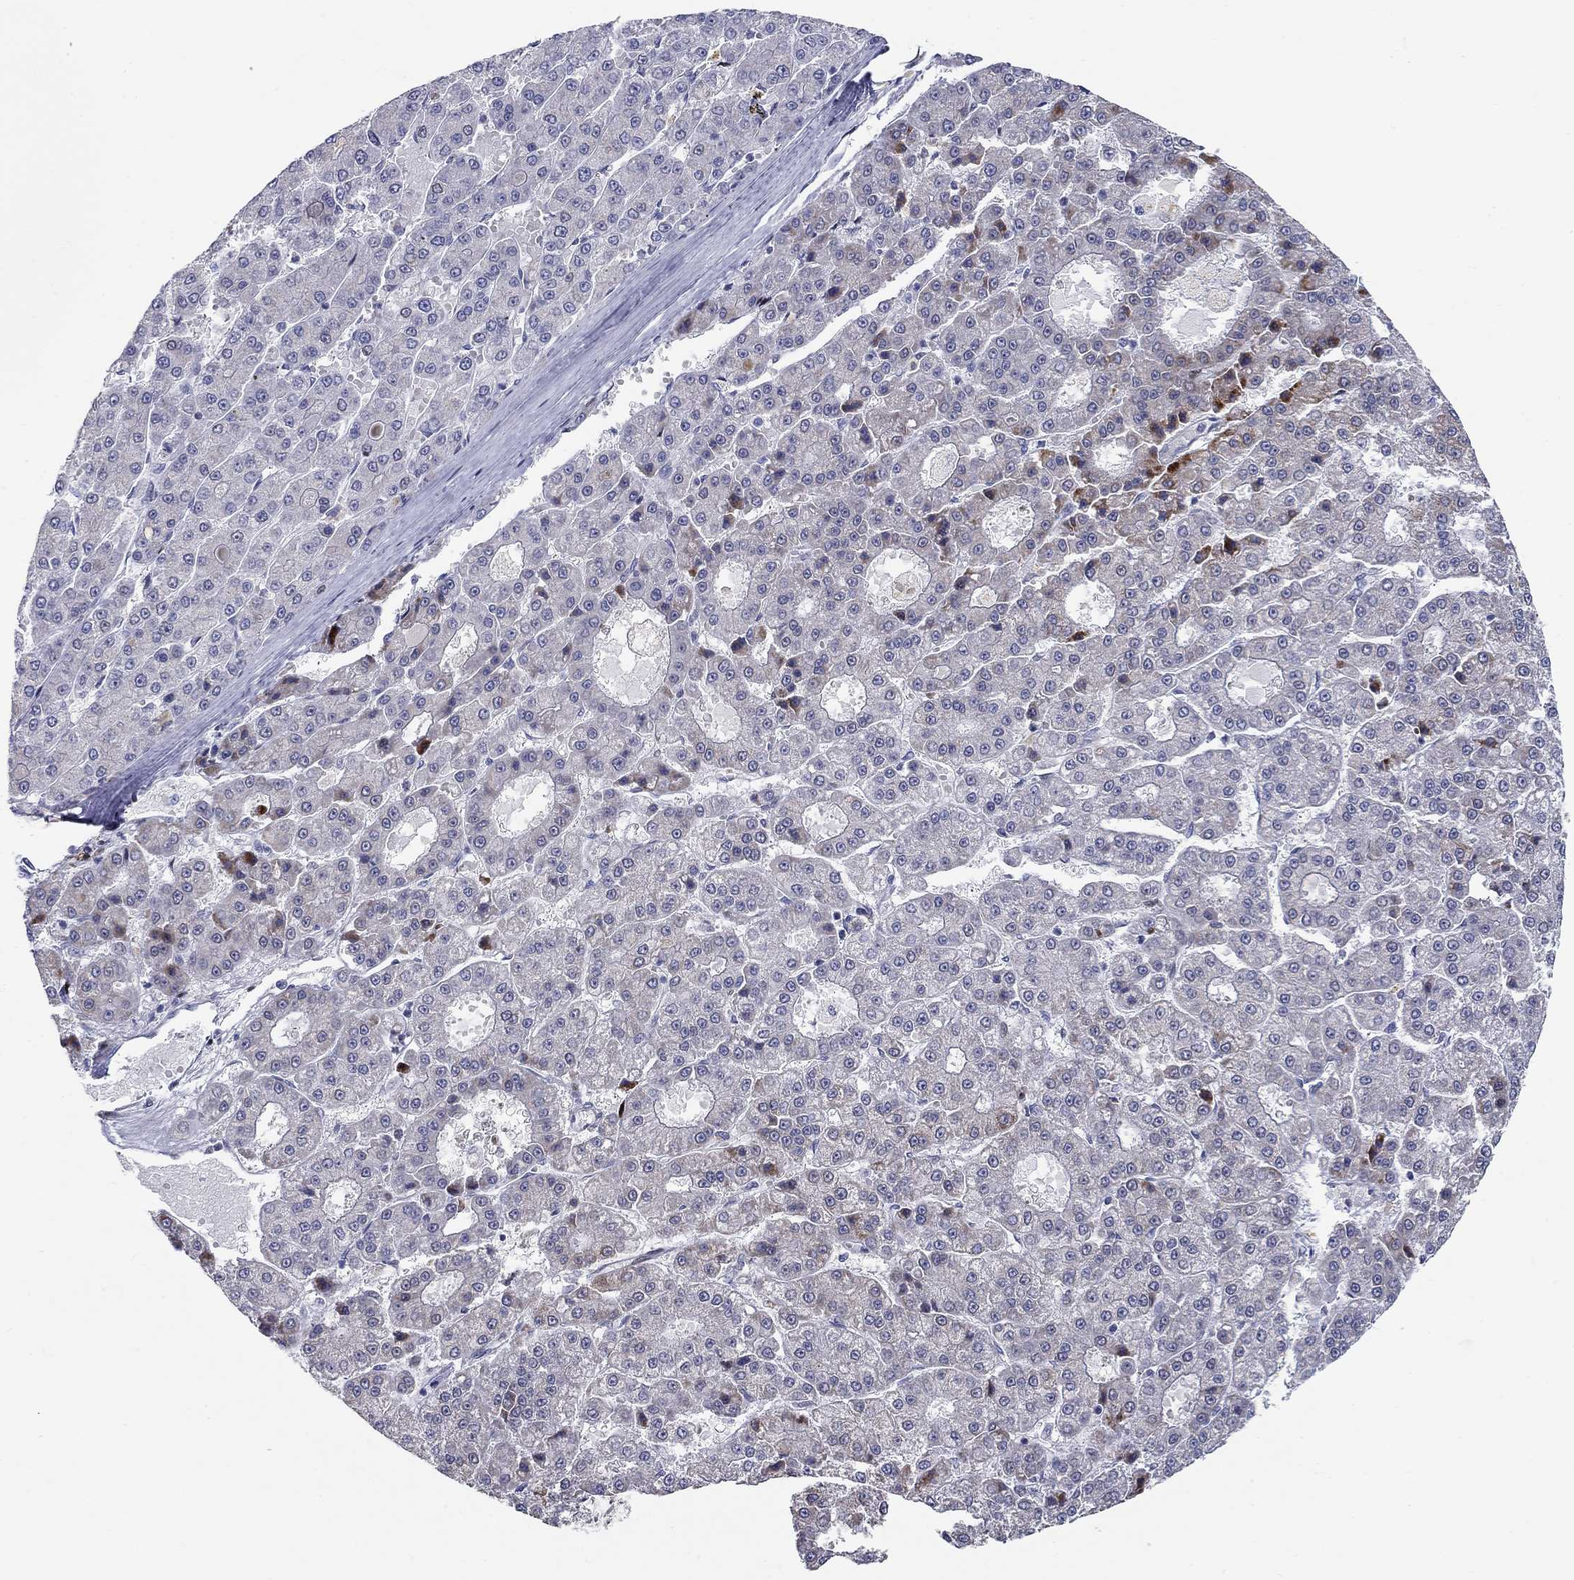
{"staining": {"intensity": "moderate", "quantity": "<25%", "location": "cytoplasmic/membranous,nuclear"}, "tissue": "liver cancer", "cell_type": "Tumor cells", "image_type": "cancer", "snomed": [{"axis": "morphology", "description": "Carcinoma, Hepatocellular, NOS"}, {"axis": "topography", "description": "Liver"}], "caption": "The immunohistochemical stain highlights moderate cytoplasmic/membranous and nuclear expression in tumor cells of liver cancer tissue.", "gene": "RAPGEF5", "patient": {"sex": "male", "age": 70}}